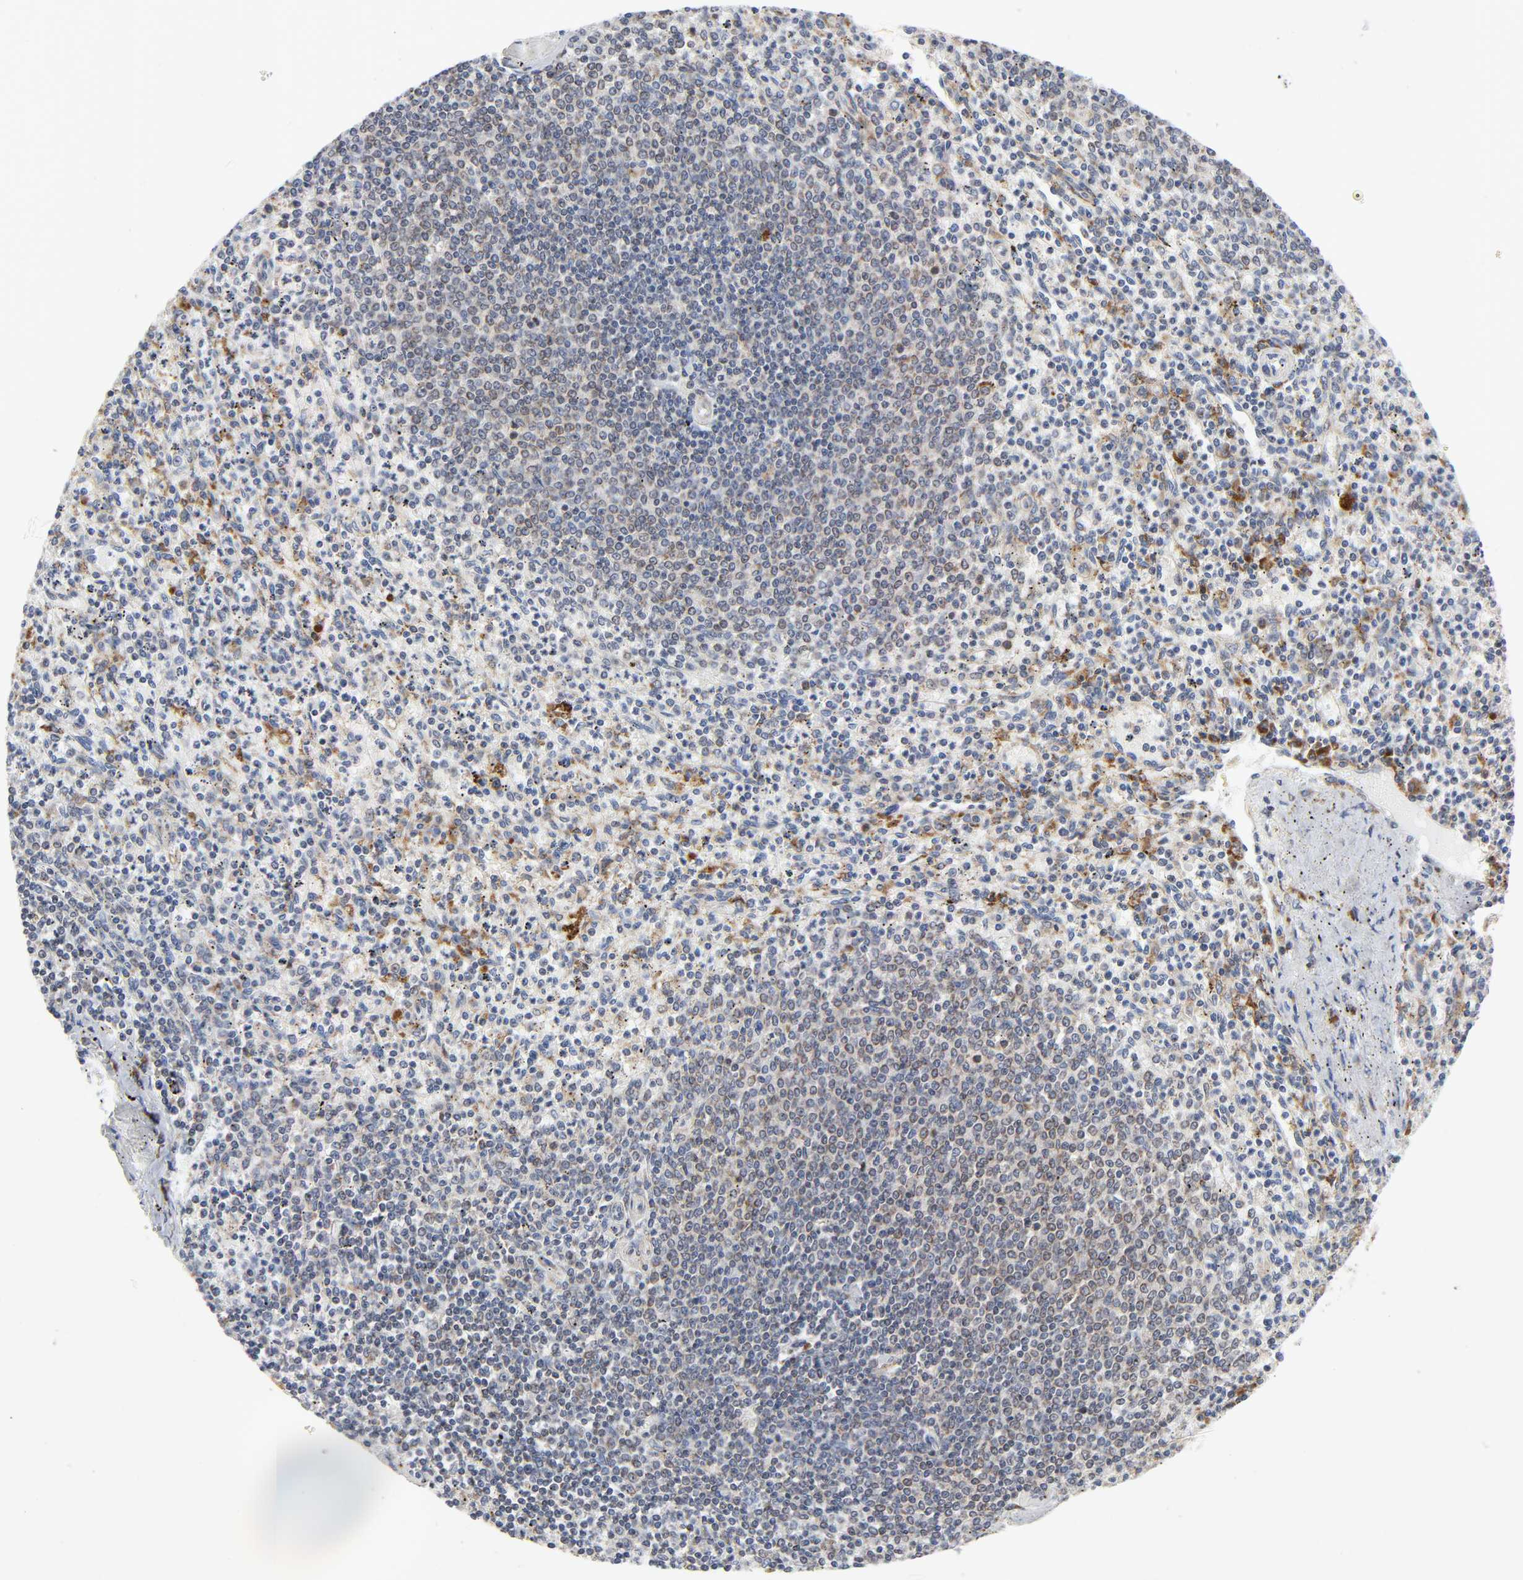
{"staining": {"intensity": "moderate", "quantity": "25%-75%", "location": "cytoplasmic/membranous"}, "tissue": "spleen", "cell_type": "Cells in red pulp", "image_type": "normal", "snomed": [{"axis": "morphology", "description": "Normal tissue, NOS"}, {"axis": "topography", "description": "Spleen"}], "caption": "Human spleen stained with a protein marker exhibits moderate staining in cells in red pulp.", "gene": "BAX", "patient": {"sex": "male", "age": 72}}